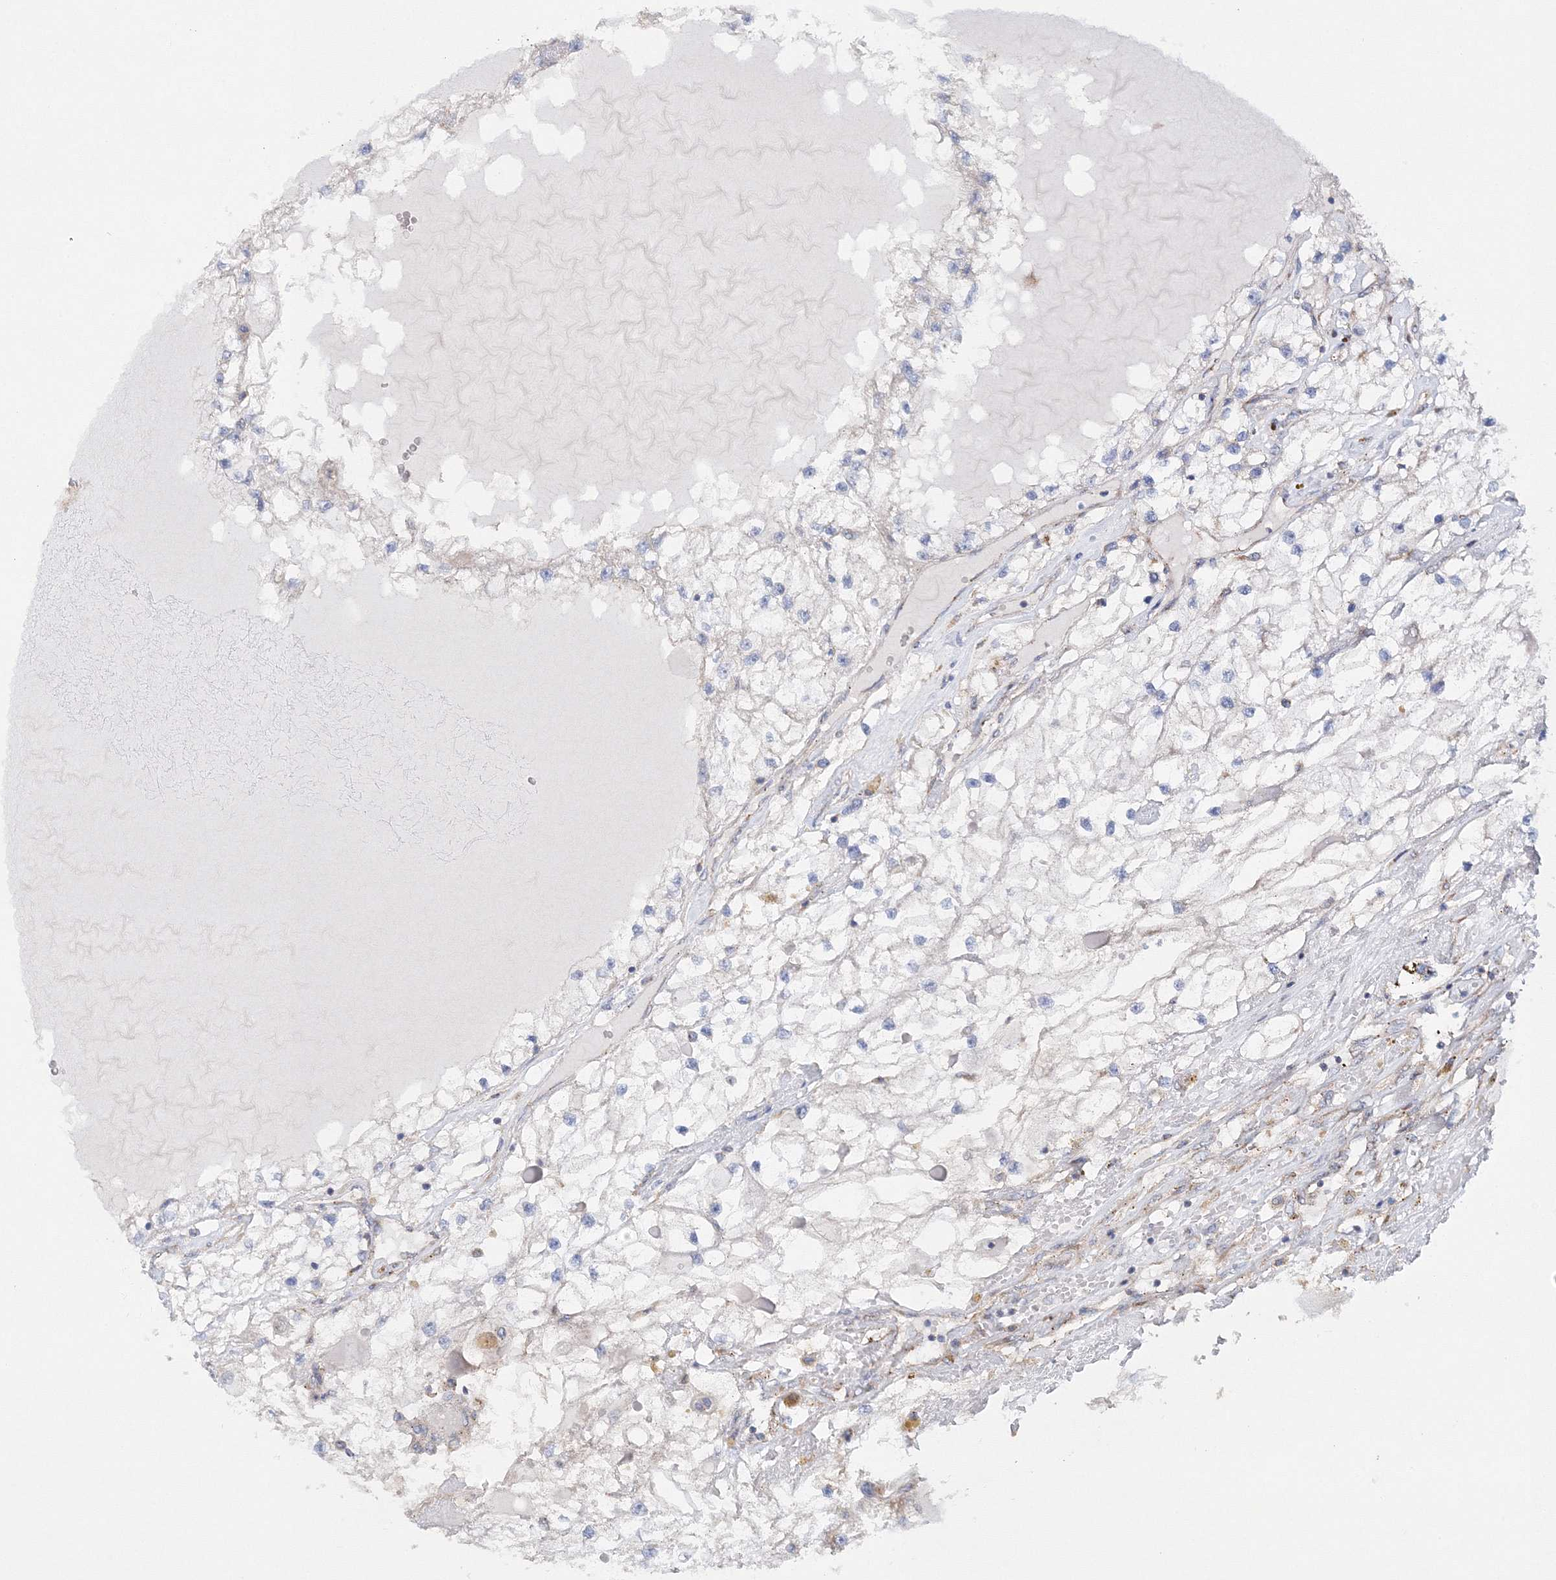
{"staining": {"intensity": "negative", "quantity": "none", "location": "none"}, "tissue": "renal cancer", "cell_type": "Tumor cells", "image_type": "cancer", "snomed": [{"axis": "morphology", "description": "Adenocarcinoma, NOS"}, {"axis": "topography", "description": "Kidney"}], "caption": "Human adenocarcinoma (renal) stained for a protein using IHC displays no expression in tumor cells.", "gene": "SEC23IP", "patient": {"sex": "male", "age": 68}}